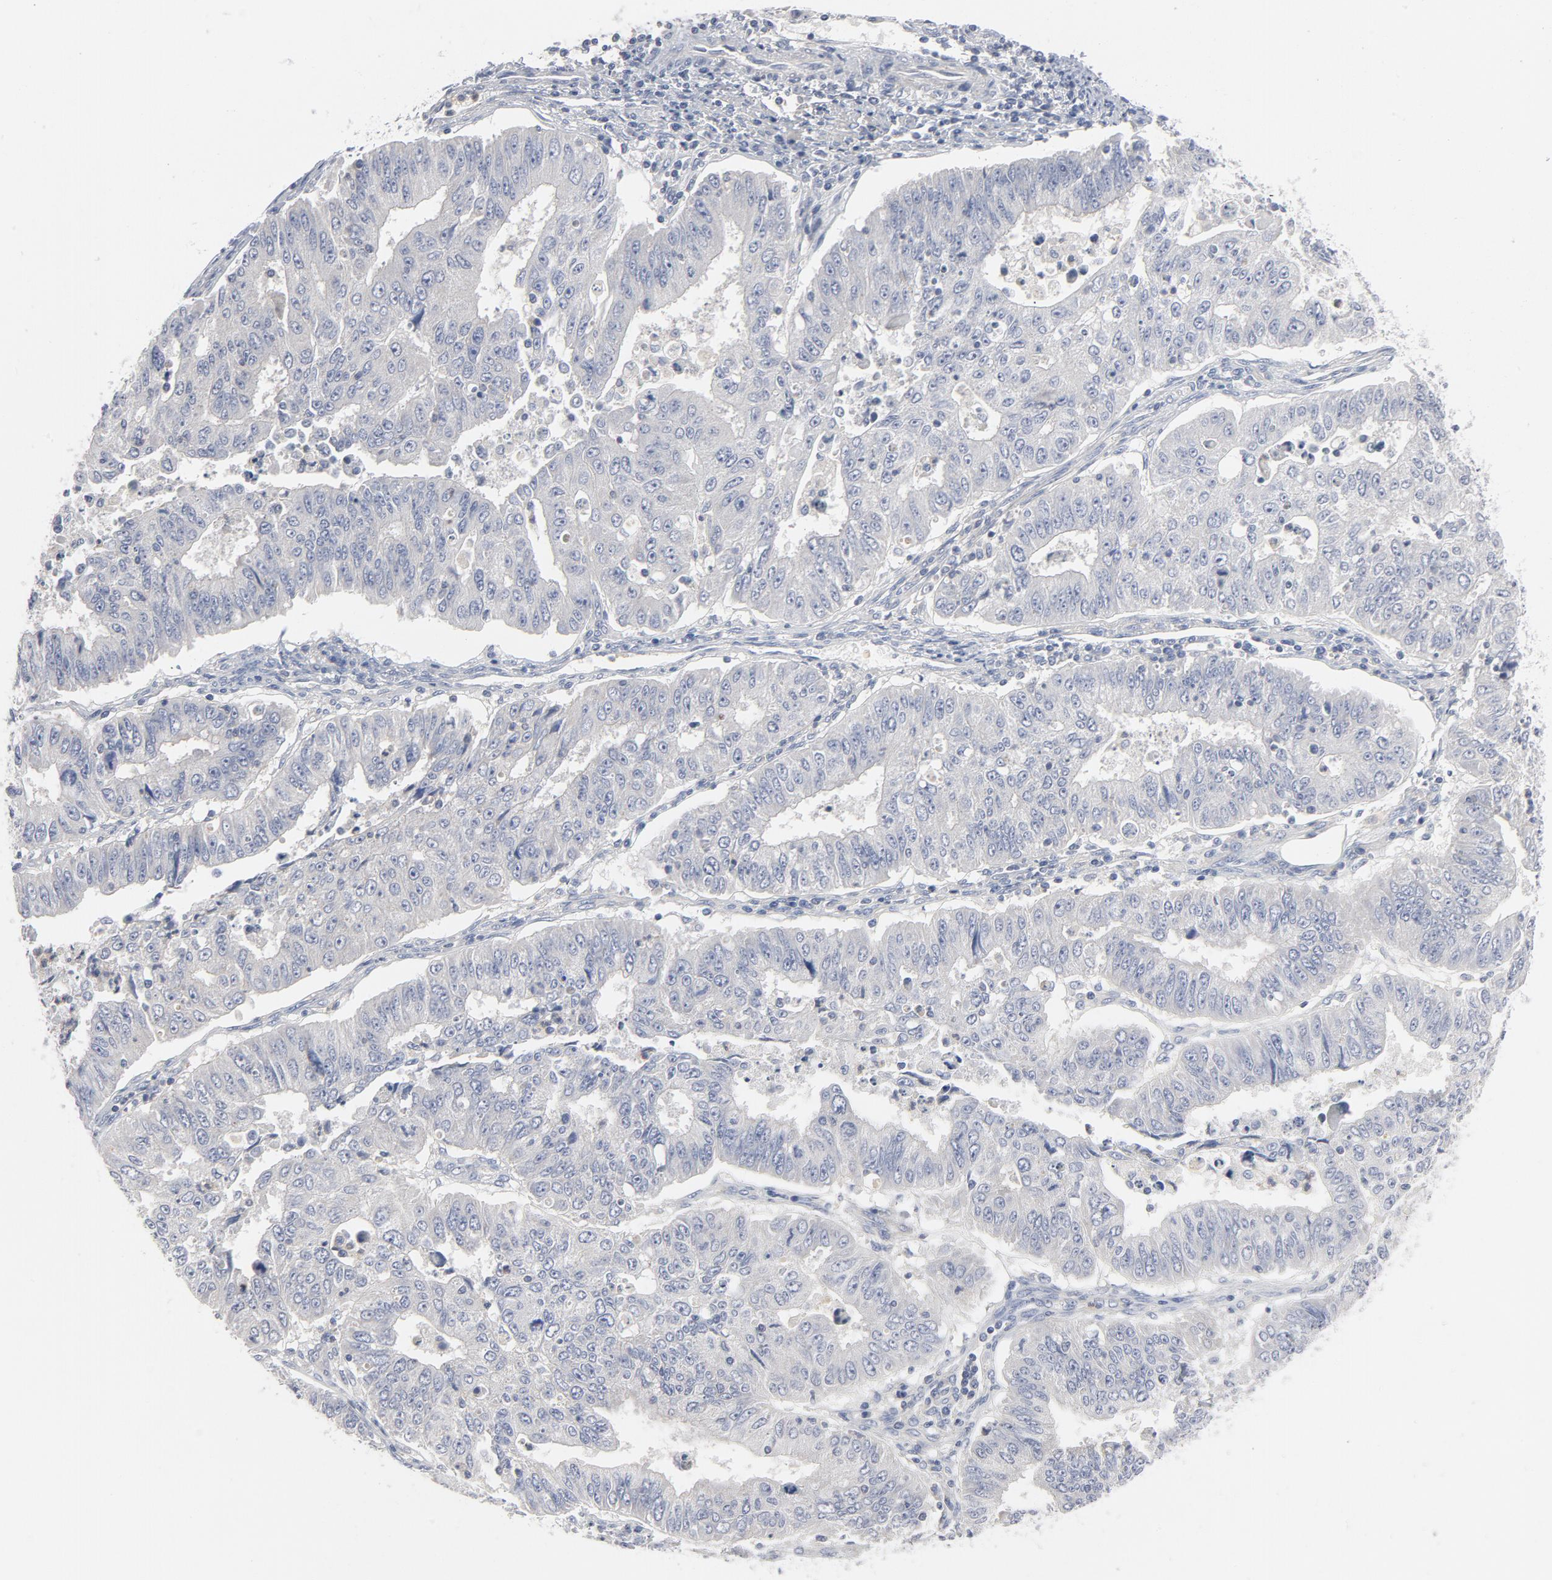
{"staining": {"intensity": "negative", "quantity": "none", "location": "none"}, "tissue": "endometrial cancer", "cell_type": "Tumor cells", "image_type": "cancer", "snomed": [{"axis": "morphology", "description": "Adenocarcinoma, NOS"}, {"axis": "topography", "description": "Endometrium"}], "caption": "Photomicrograph shows no significant protein expression in tumor cells of endometrial adenocarcinoma.", "gene": "ROCK1", "patient": {"sex": "female", "age": 42}}